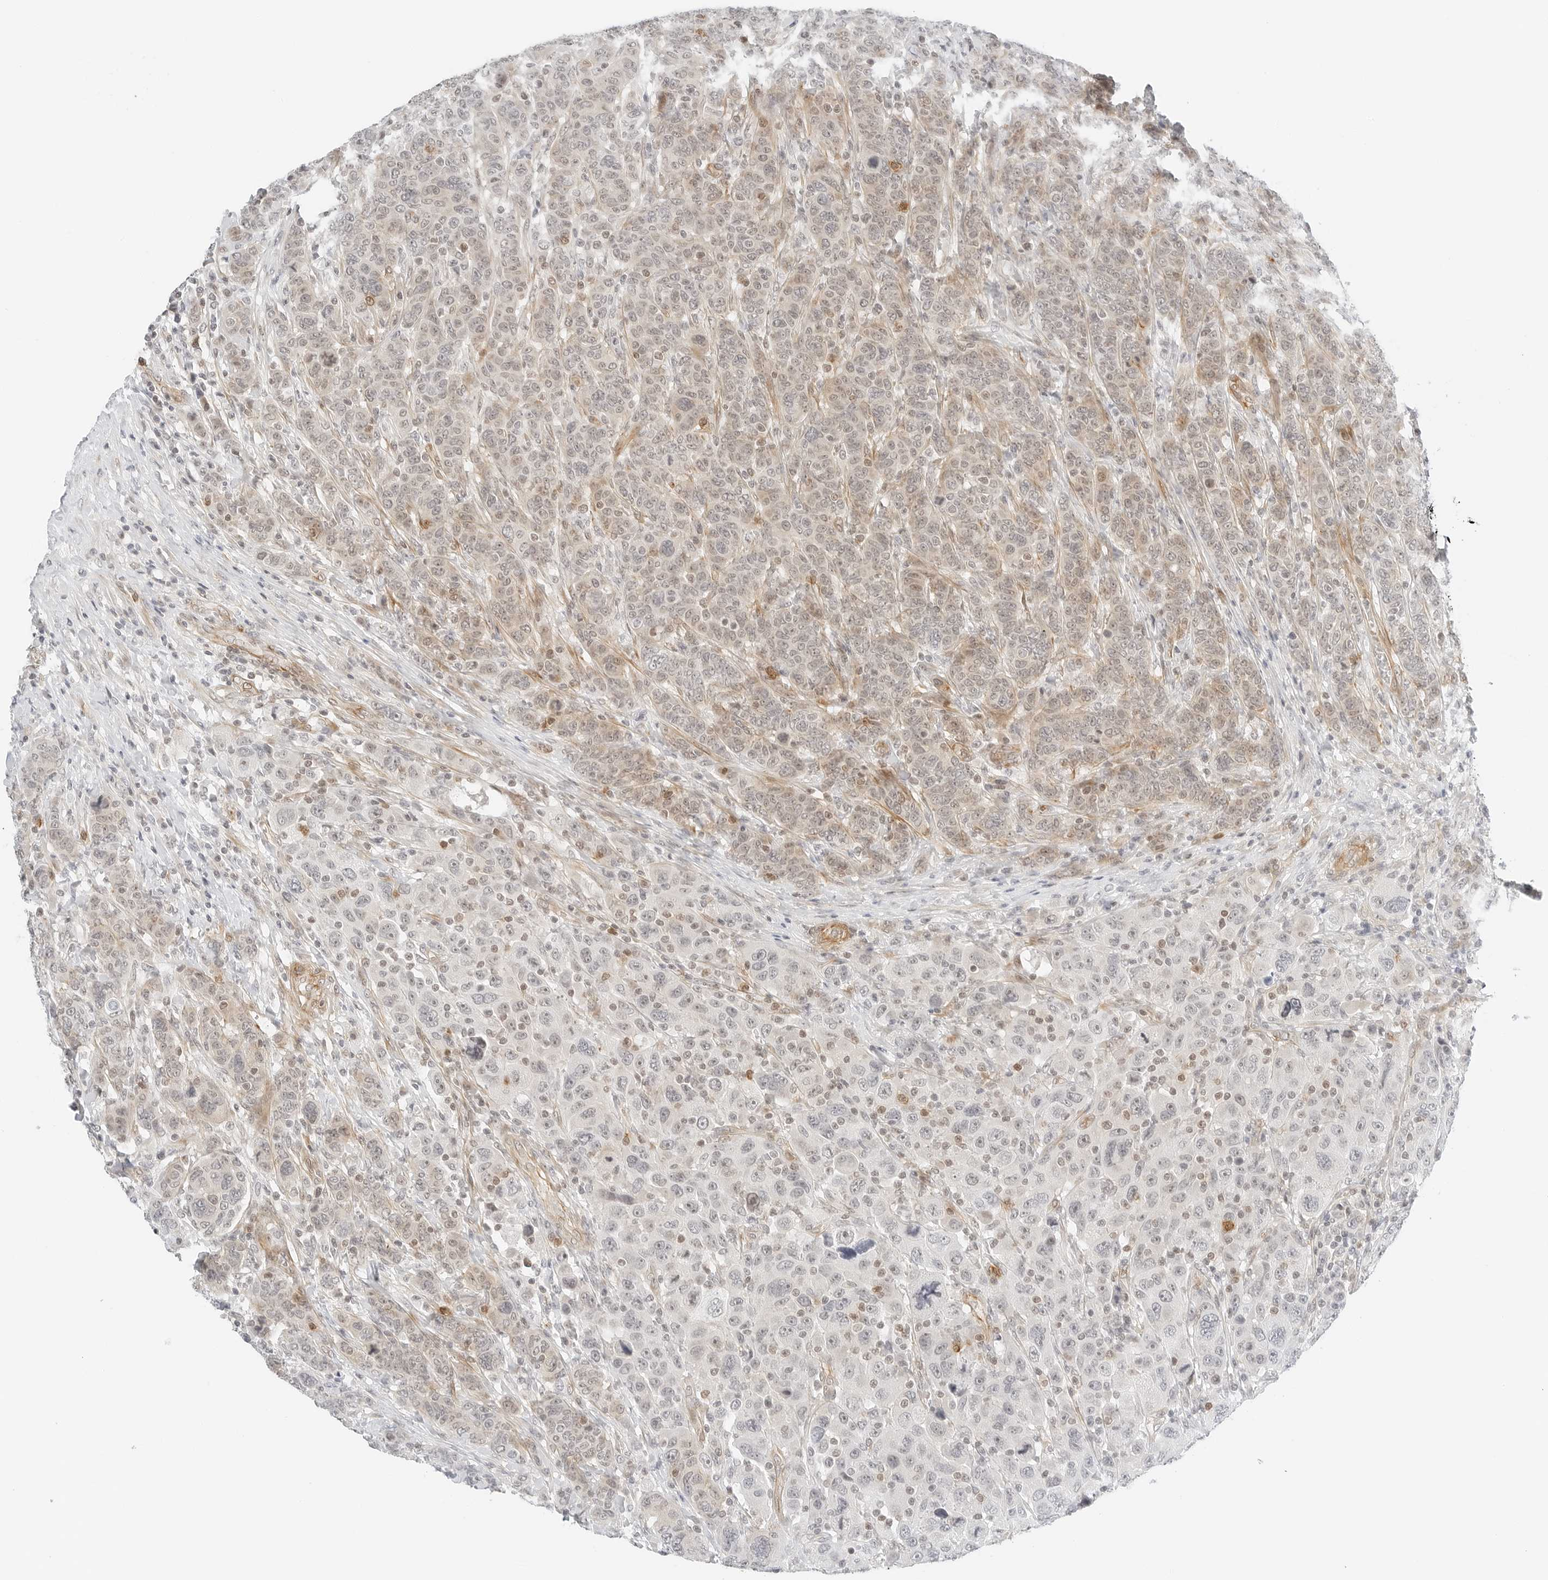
{"staining": {"intensity": "weak", "quantity": ">75%", "location": "cytoplasmic/membranous,nuclear"}, "tissue": "breast cancer", "cell_type": "Tumor cells", "image_type": "cancer", "snomed": [{"axis": "morphology", "description": "Duct carcinoma"}, {"axis": "topography", "description": "Breast"}], "caption": "Human infiltrating ductal carcinoma (breast) stained for a protein (brown) shows weak cytoplasmic/membranous and nuclear positive positivity in about >75% of tumor cells.", "gene": "NEO1", "patient": {"sex": "female", "age": 37}}